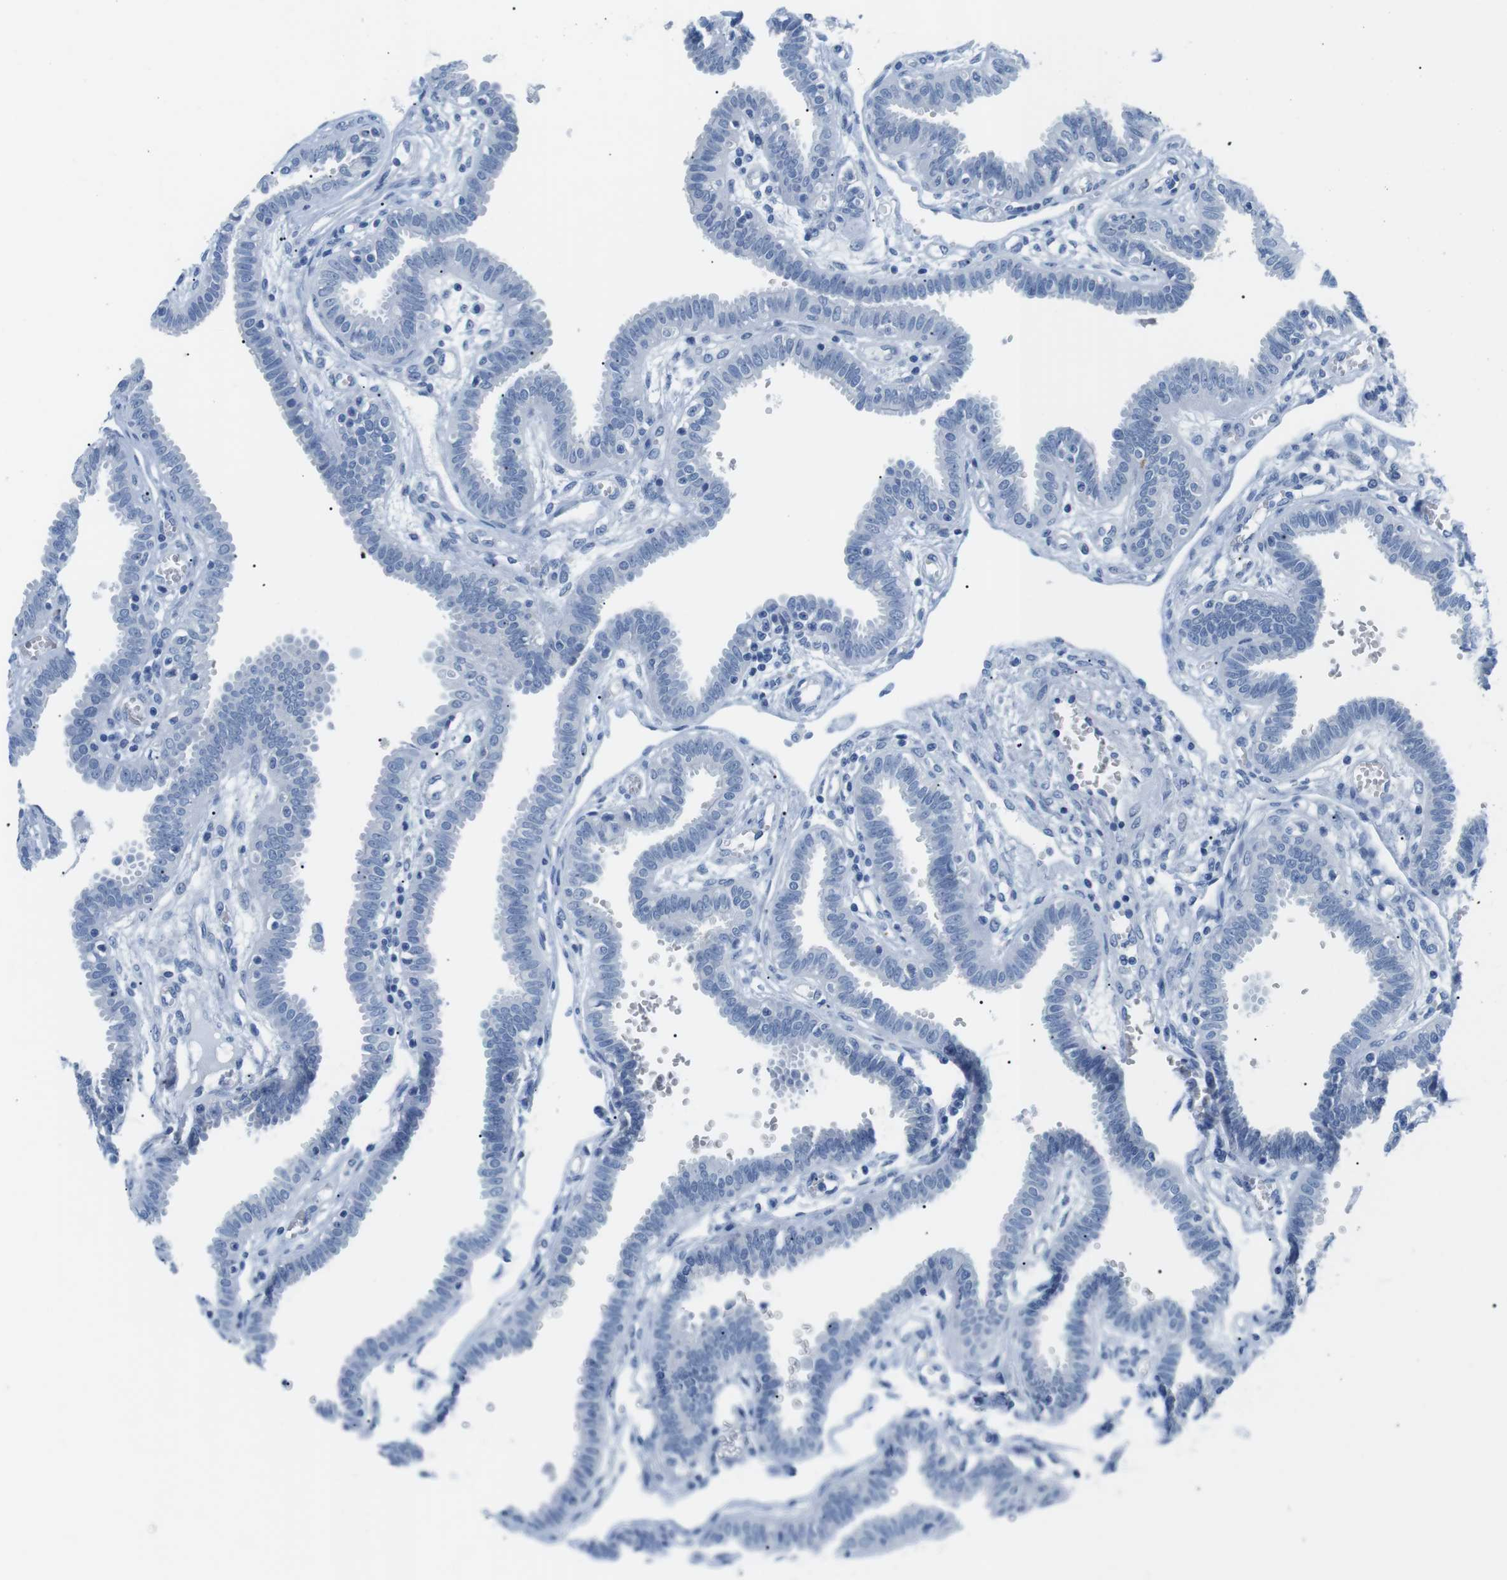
{"staining": {"intensity": "negative", "quantity": "none", "location": "none"}, "tissue": "fallopian tube", "cell_type": "Glandular cells", "image_type": "normal", "snomed": [{"axis": "morphology", "description": "Normal tissue, NOS"}, {"axis": "topography", "description": "Fallopian tube"}], "caption": "An IHC histopathology image of benign fallopian tube is shown. There is no staining in glandular cells of fallopian tube.", "gene": "MUC2", "patient": {"sex": "female", "age": 32}}